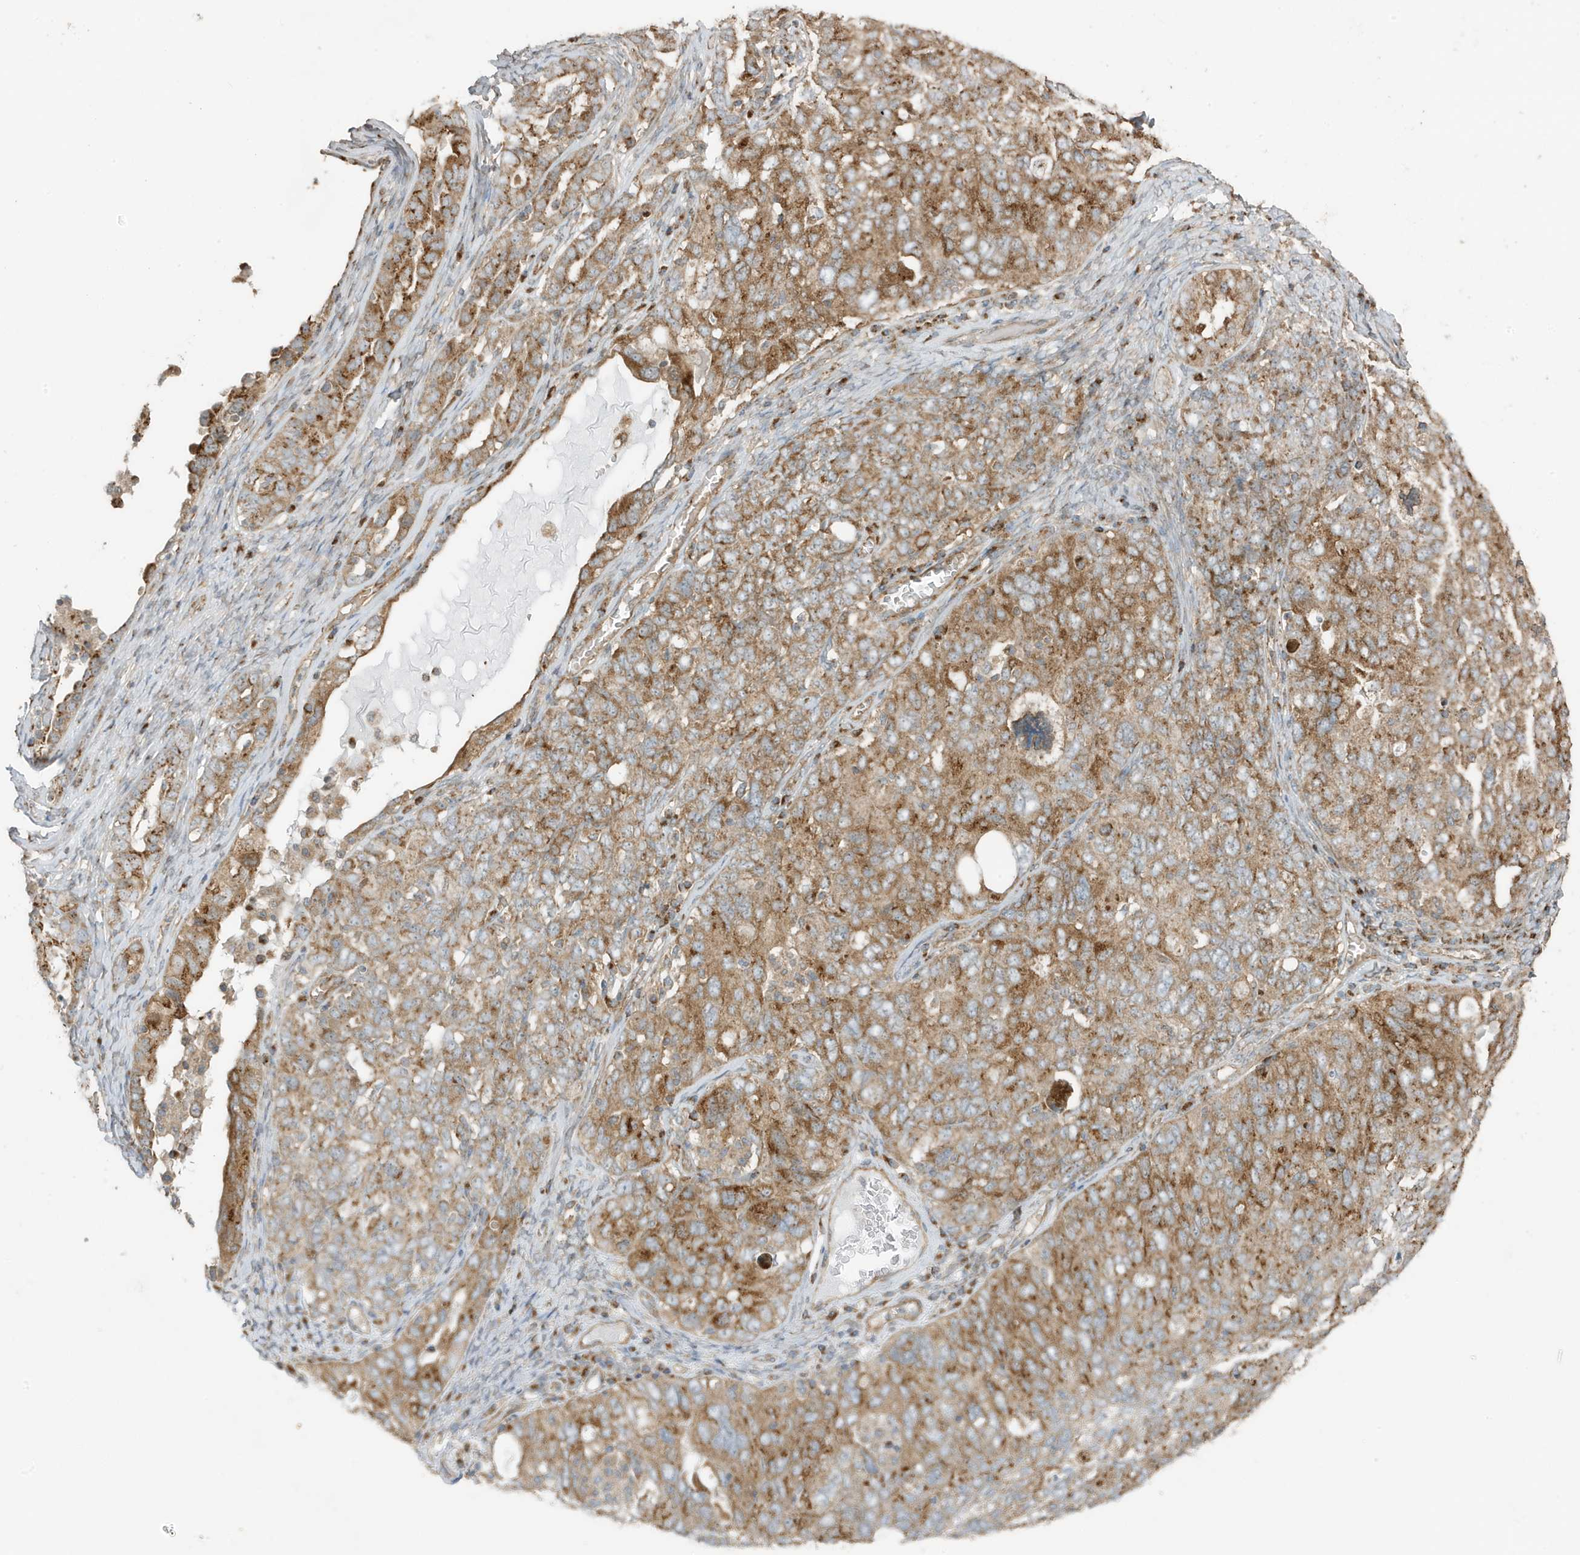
{"staining": {"intensity": "moderate", "quantity": ">75%", "location": "cytoplasmic/membranous"}, "tissue": "ovarian cancer", "cell_type": "Tumor cells", "image_type": "cancer", "snomed": [{"axis": "morphology", "description": "Carcinoma, endometroid"}, {"axis": "topography", "description": "Ovary"}], "caption": "Immunohistochemistry image of human ovarian cancer stained for a protein (brown), which displays medium levels of moderate cytoplasmic/membranous staining in about >75% of tumor cells.", "gene": "GOLGA4", "patient": {"sex": "female", "age": 62}}